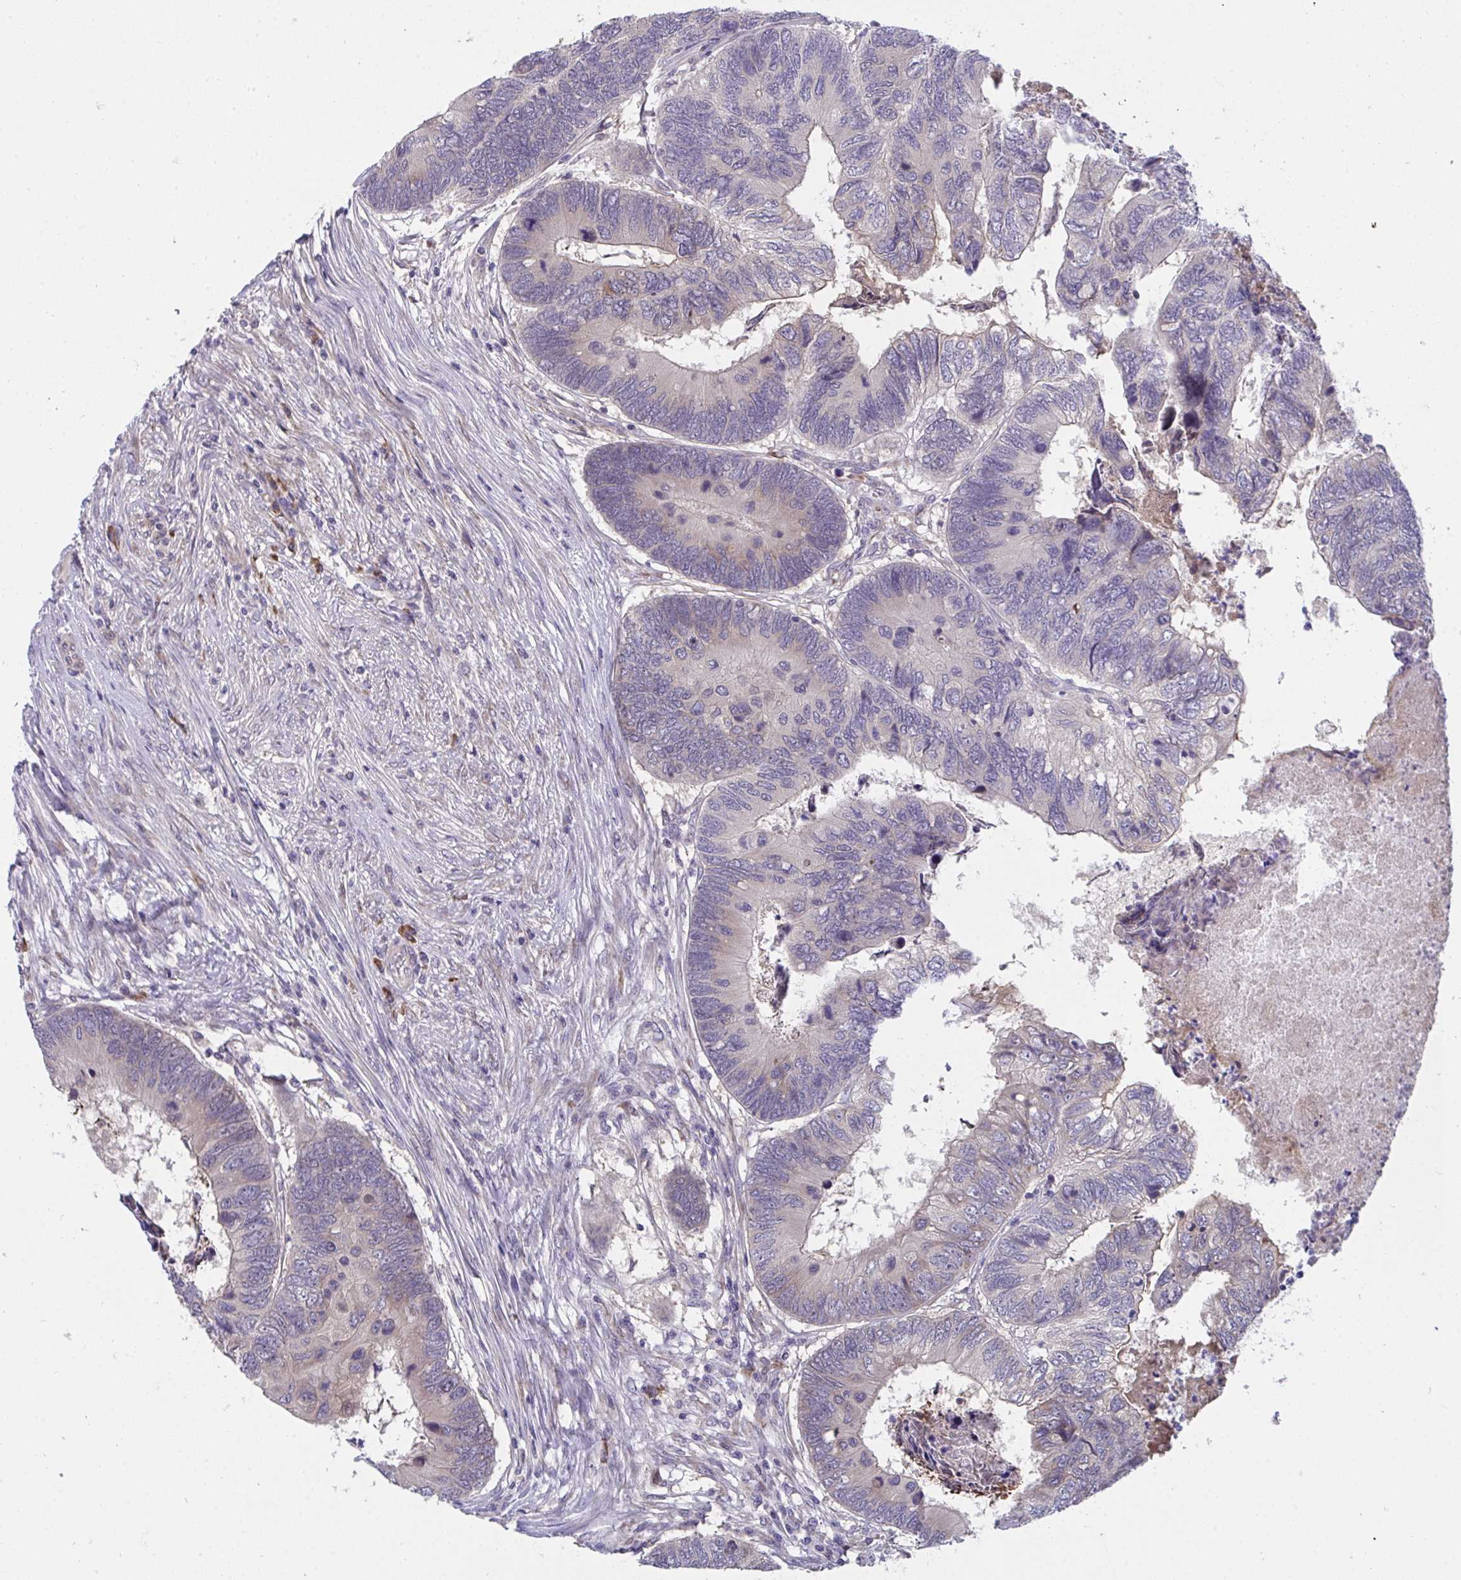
{"staining": {"intensity": "moderate", "quantity": "<25%", "location": "cytoplasmic/membranous"}, "tissue": "colorectal cancer", "cell_type": "Tumor cells", "image_type": "cancer", "snomed": [{"axis": "morphology", "description": "Adenocarcinoma, NOS"}, {"axis": "topography", "description": "Colon"}], "caption": "Brown immunohistochemical staining in human colorectal adenocarcinoma reveals moderate cytoplasmic/membranous staining in approximately <25% of tumor cells.", "gene": "SUSD4", "patient": {"sex": "female", "age": 67}}